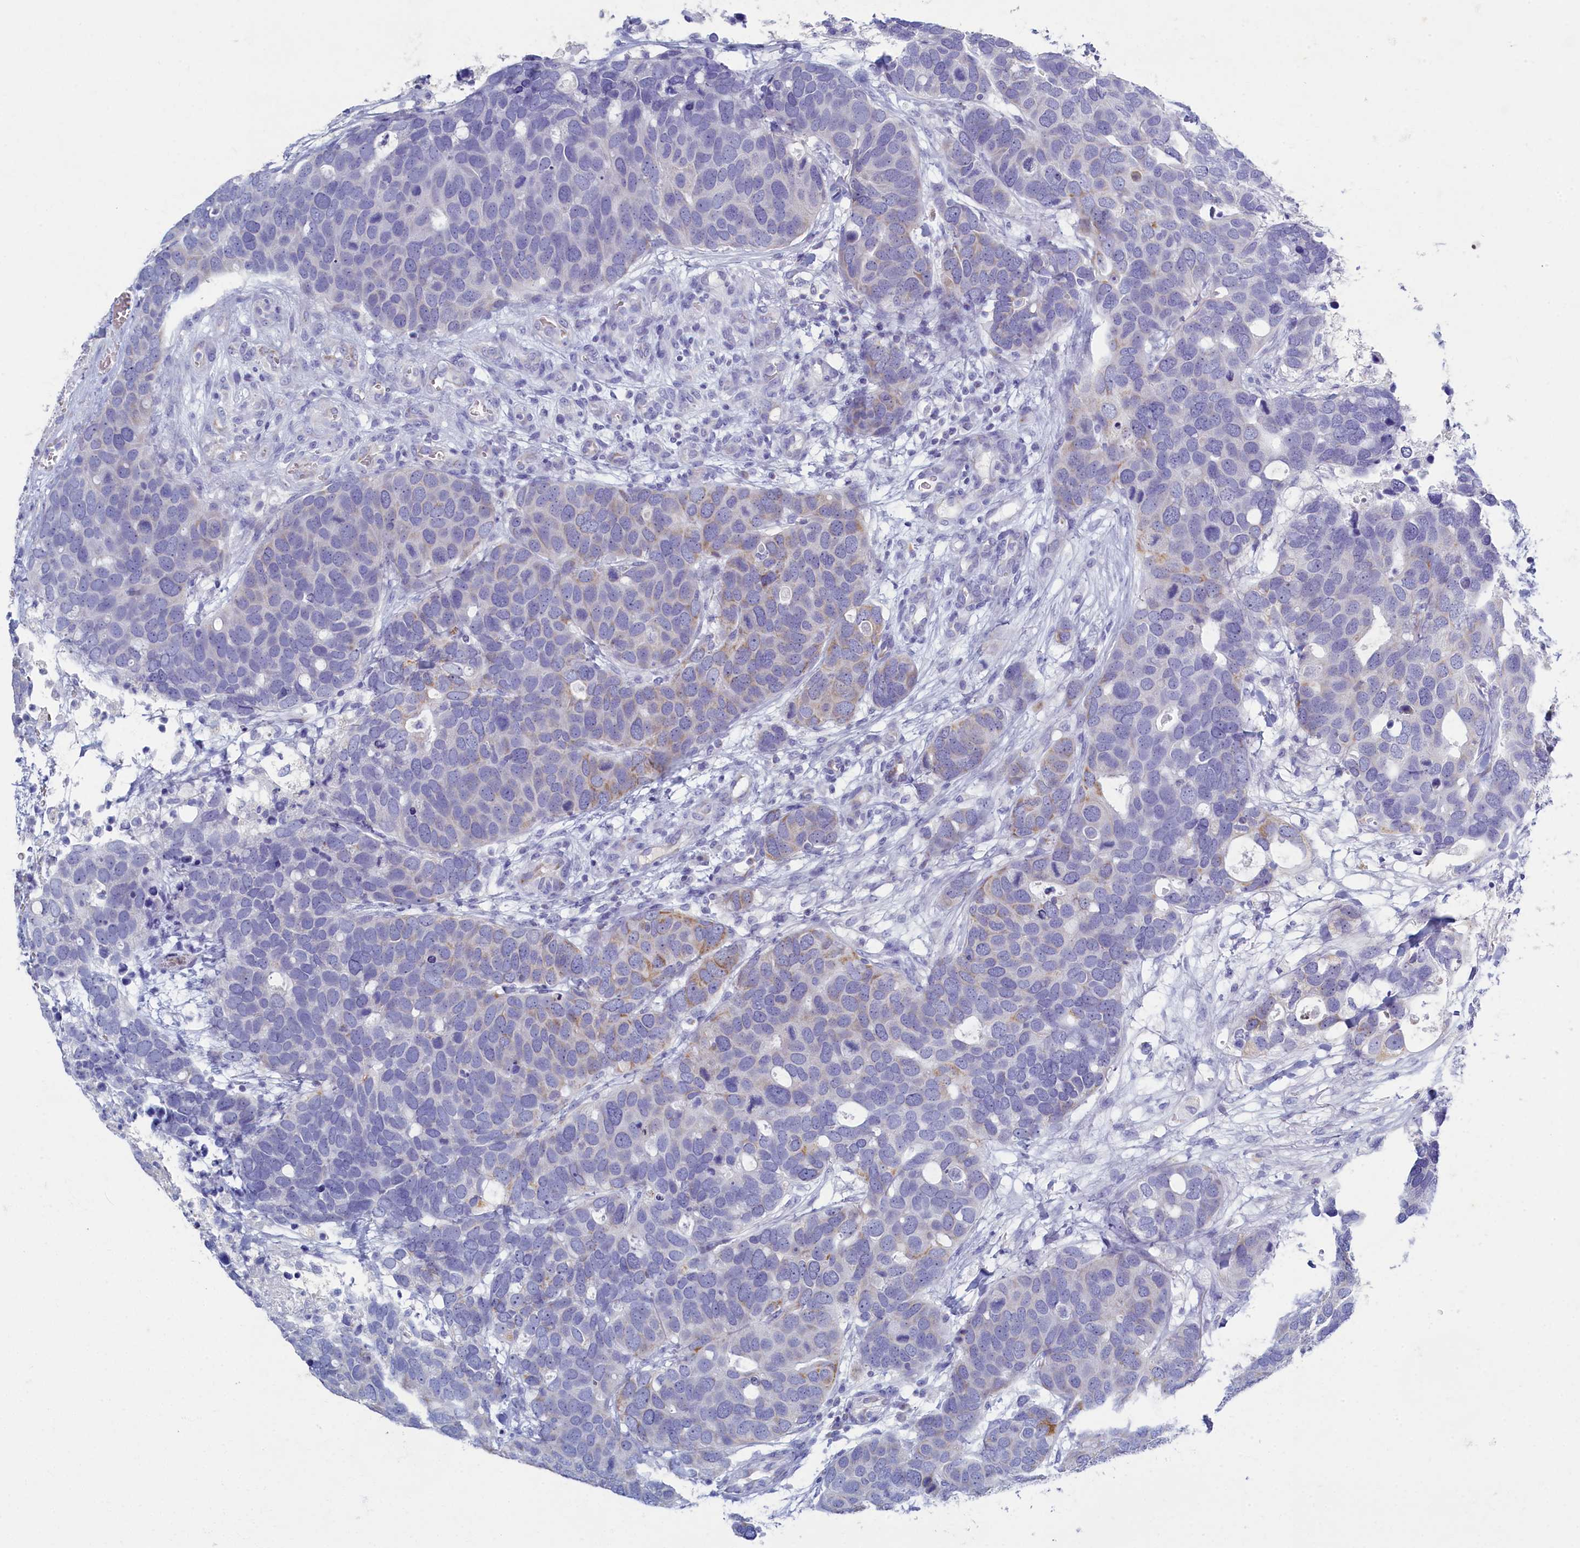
{"staining": {"intensity": "weak", "quantity": "<25%", "location": "cytoplasmic/membranous"}, "tissue": "breast cancer", "cell_type": "Tumor cells", "image_type": "cancer", "snomed": [{"axis": "morphology", "description": "Duct carcinoma"}, {"axis": "topography", "description": "Breast"}], "caption": "High magnification brightfield microscopy of invasive ductal carcinoma (breast) stained with DAB (brown) and counterstained with hematoxylin (blue): tumor cells show no significant expression. (Immunohistochemistry (ihc), brightfield microscopy, high magnification).", "gene": "OCIAD2", "patient": {"sex": "female", "age": 83}}